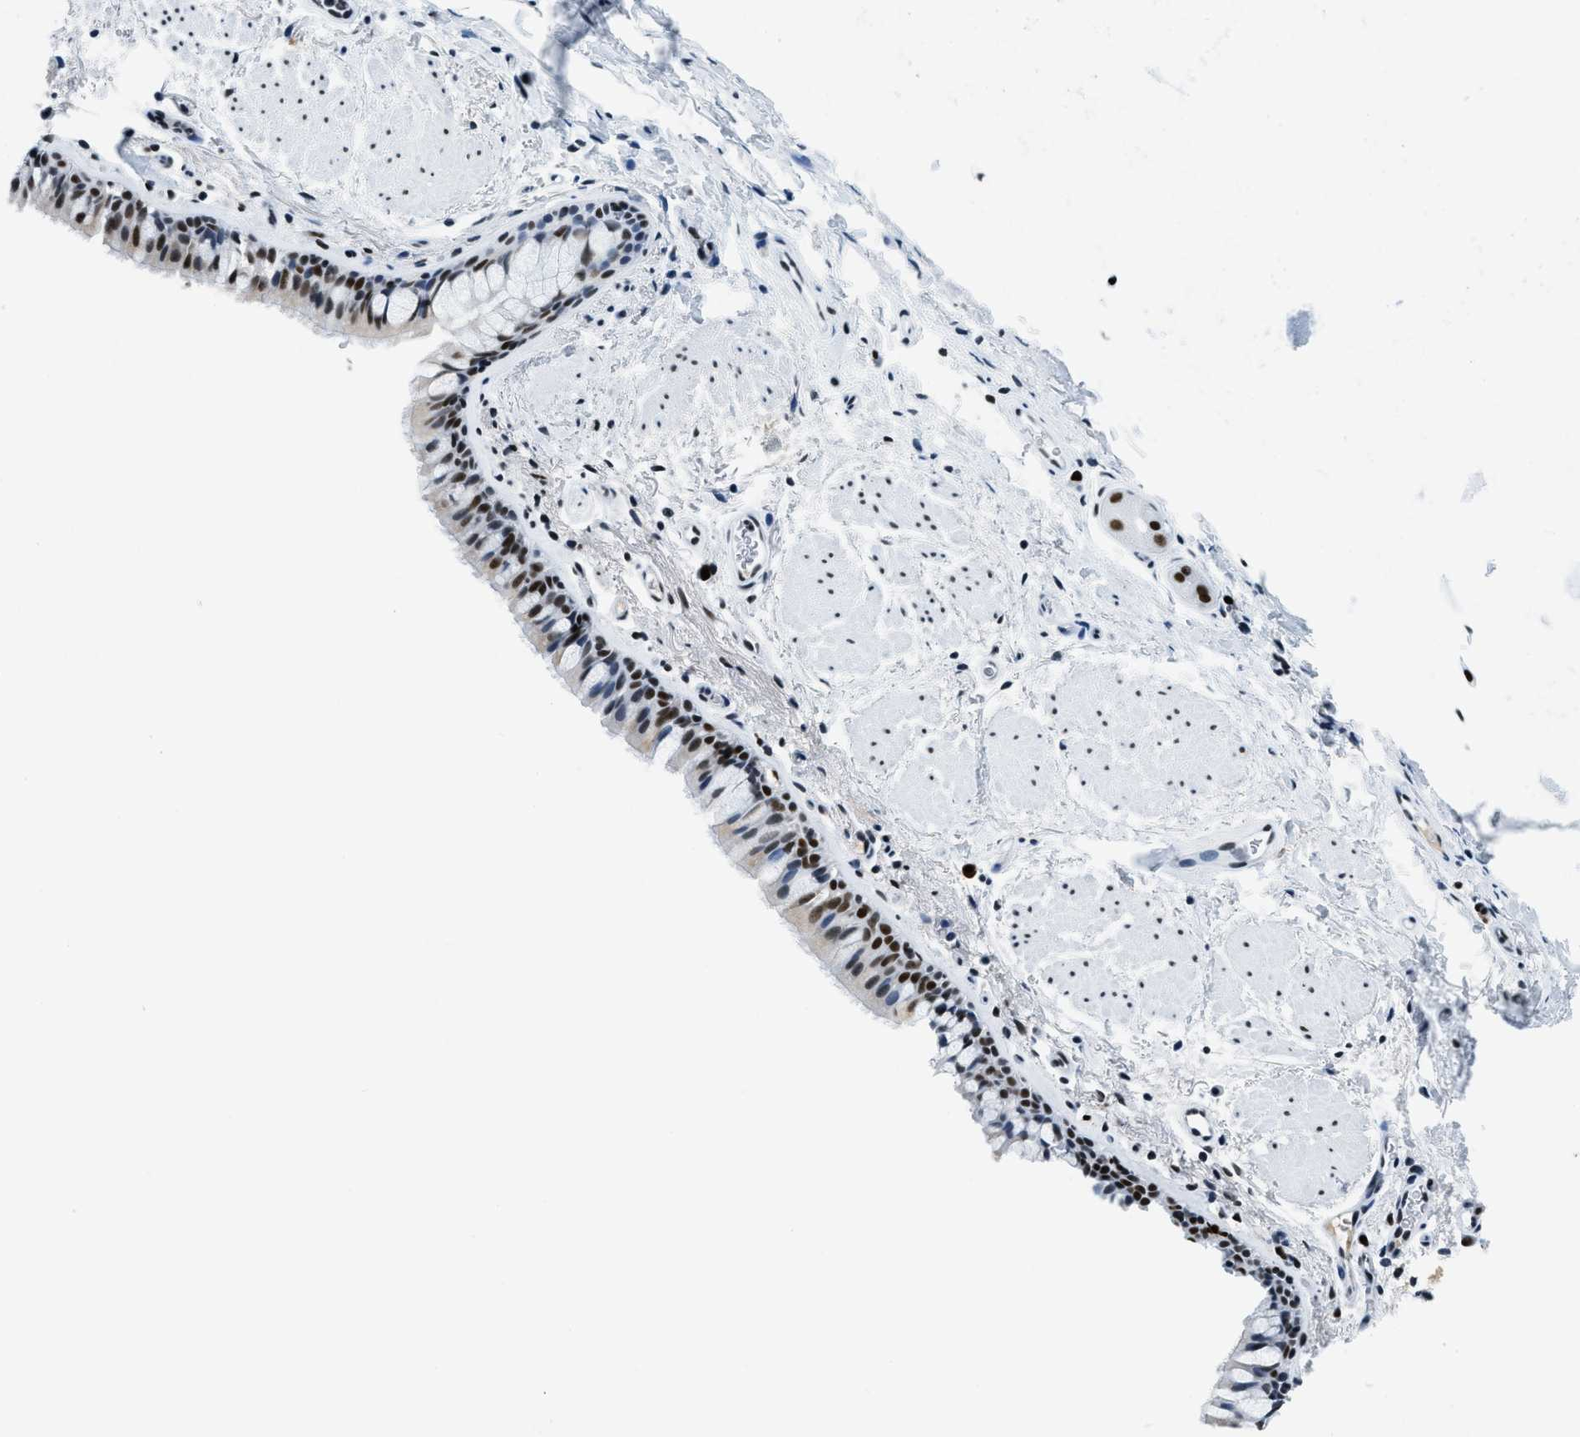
{"staining": {"intensity": "strong", "quantity": ">75%", "location": "nuclear"}, "tissue": "bronchus", "cell_type": "Respiratory epithelial cells", "image_type": "normal", "snomed": [{"axis": "morphology", "description": "Normal tissue, NOS"}, {"axis": "topography", "description": "Cartilage tissue"}, {"axis": "topography", "description": "Bronchus"}], "caption": "Human bronchus stained with a brown dye demonstrates strong nuclear positive positivity in about >75% of respiratory epithelial cells.", "gene": "TOP1", "patient": {"sex": "female", "age": 53}}